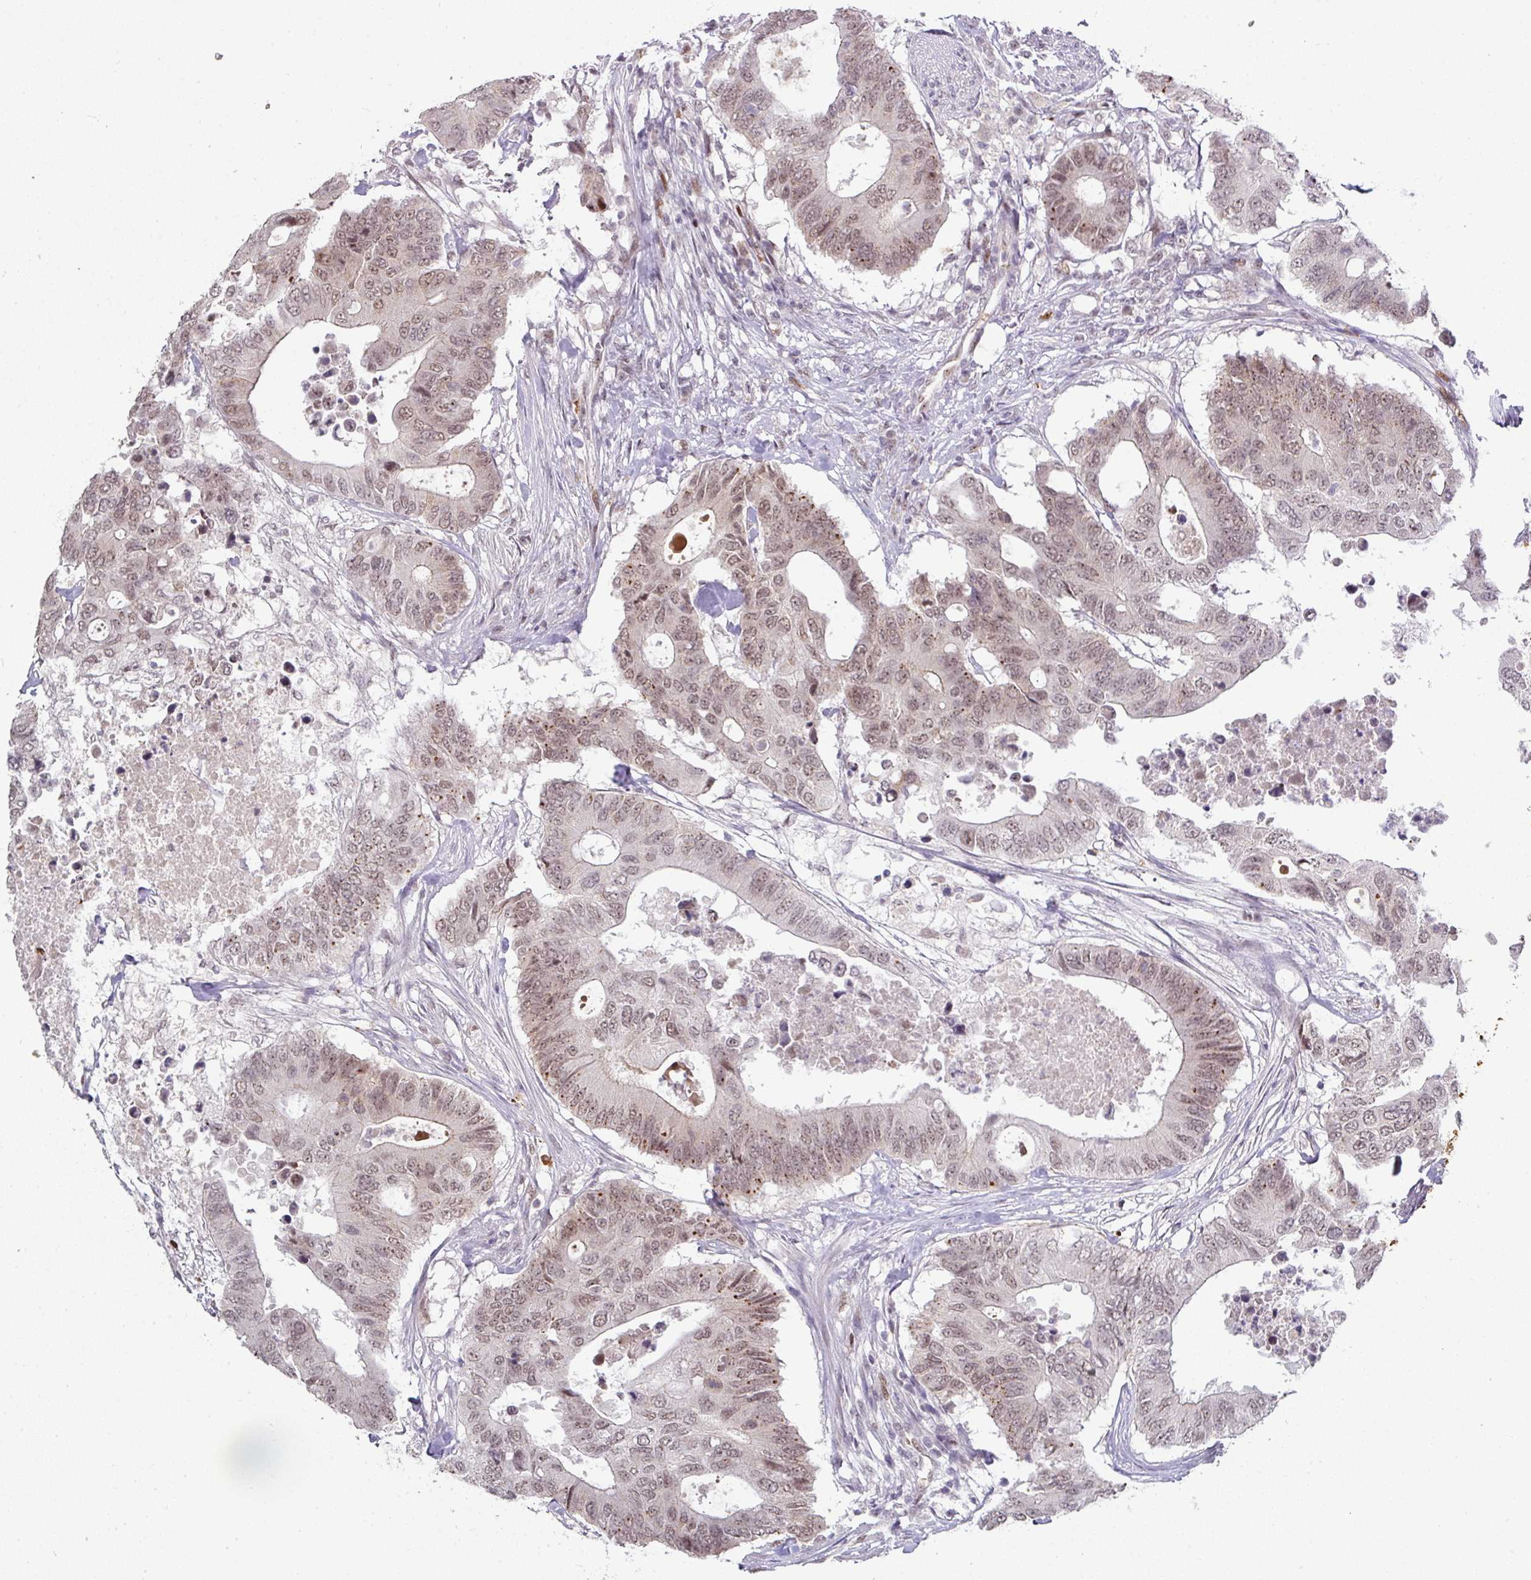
{"staining": {"intensity": "weak", "quantity": ">75%", "location": "nuclear"}, "tissue": "colorectal cancer", "cell_type": "Tumor cells", "image_type": "cancer", "snomed": [{"axis": "morphology", "description": "Adenocarcinoma, NOS"}, {"axis": "topography", "description": "Colon"}], "caption": "The immunohistochemical stain shows weak nuclear expression in tumor cells of colorectal cancer tissue.", "gene": "NEIL1", "patient": {"sex": "male", "age": 71}}